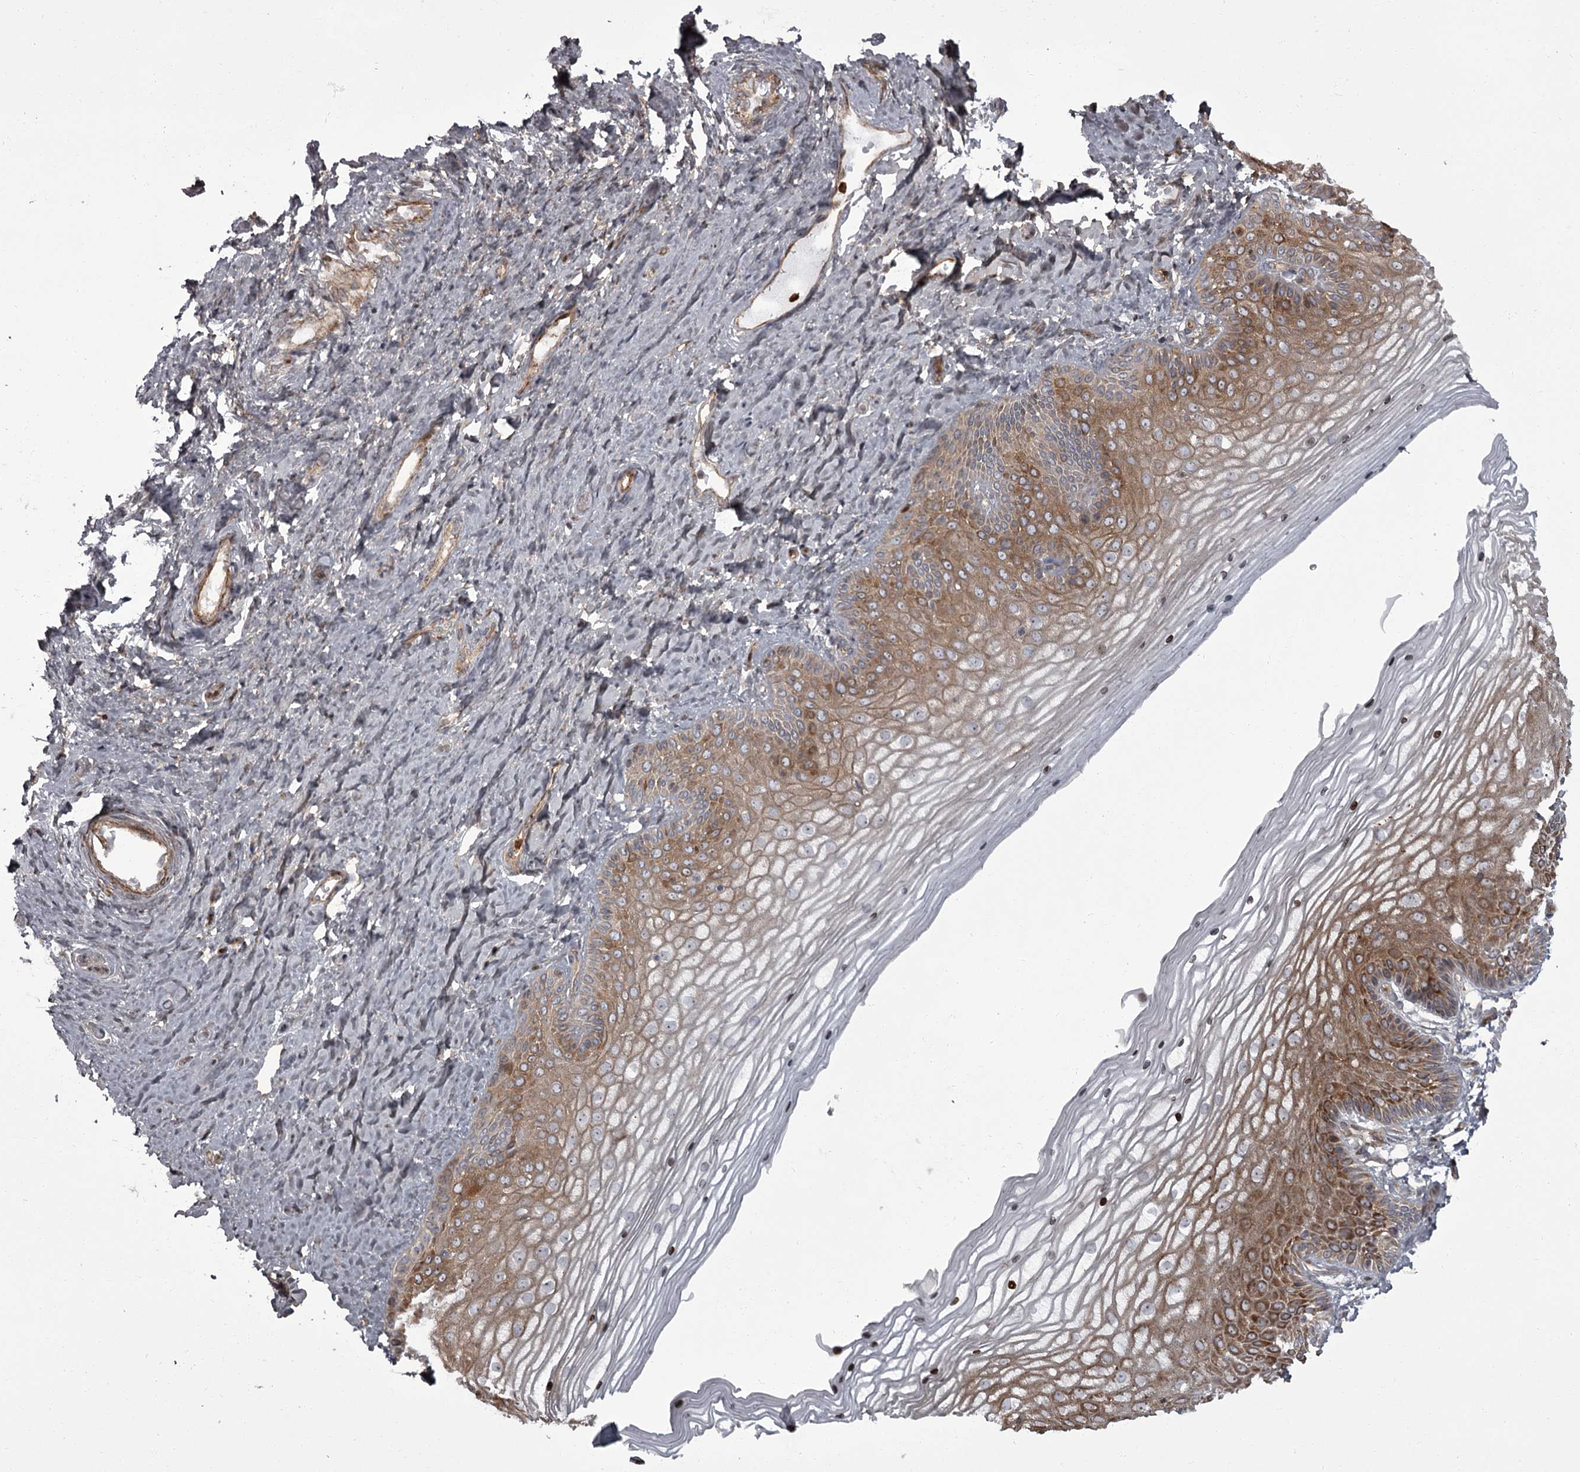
{"staining": {"intensity": "moderate", "quantity": "25%-75%", "location": "cytoplasmic/membranous"}, "tissue": "vagina", "cell_type": "Squamous epithelial cells", "image_type": "normal", "snomed": [{"axis": "morphology", "description": "Normal tissue, NOS"}, {"axis": "topography", "description": "Vagina"}, {"axis": "topography", "description": "Cervix"}], "caption": "Protein staining of benign vagina displays moderate cytoplasmic/membranous positivity in about 25%-75% of squamous epithelial cells.", "gene": "THAP9", "patient": {"sex": "female", "age": 40}}